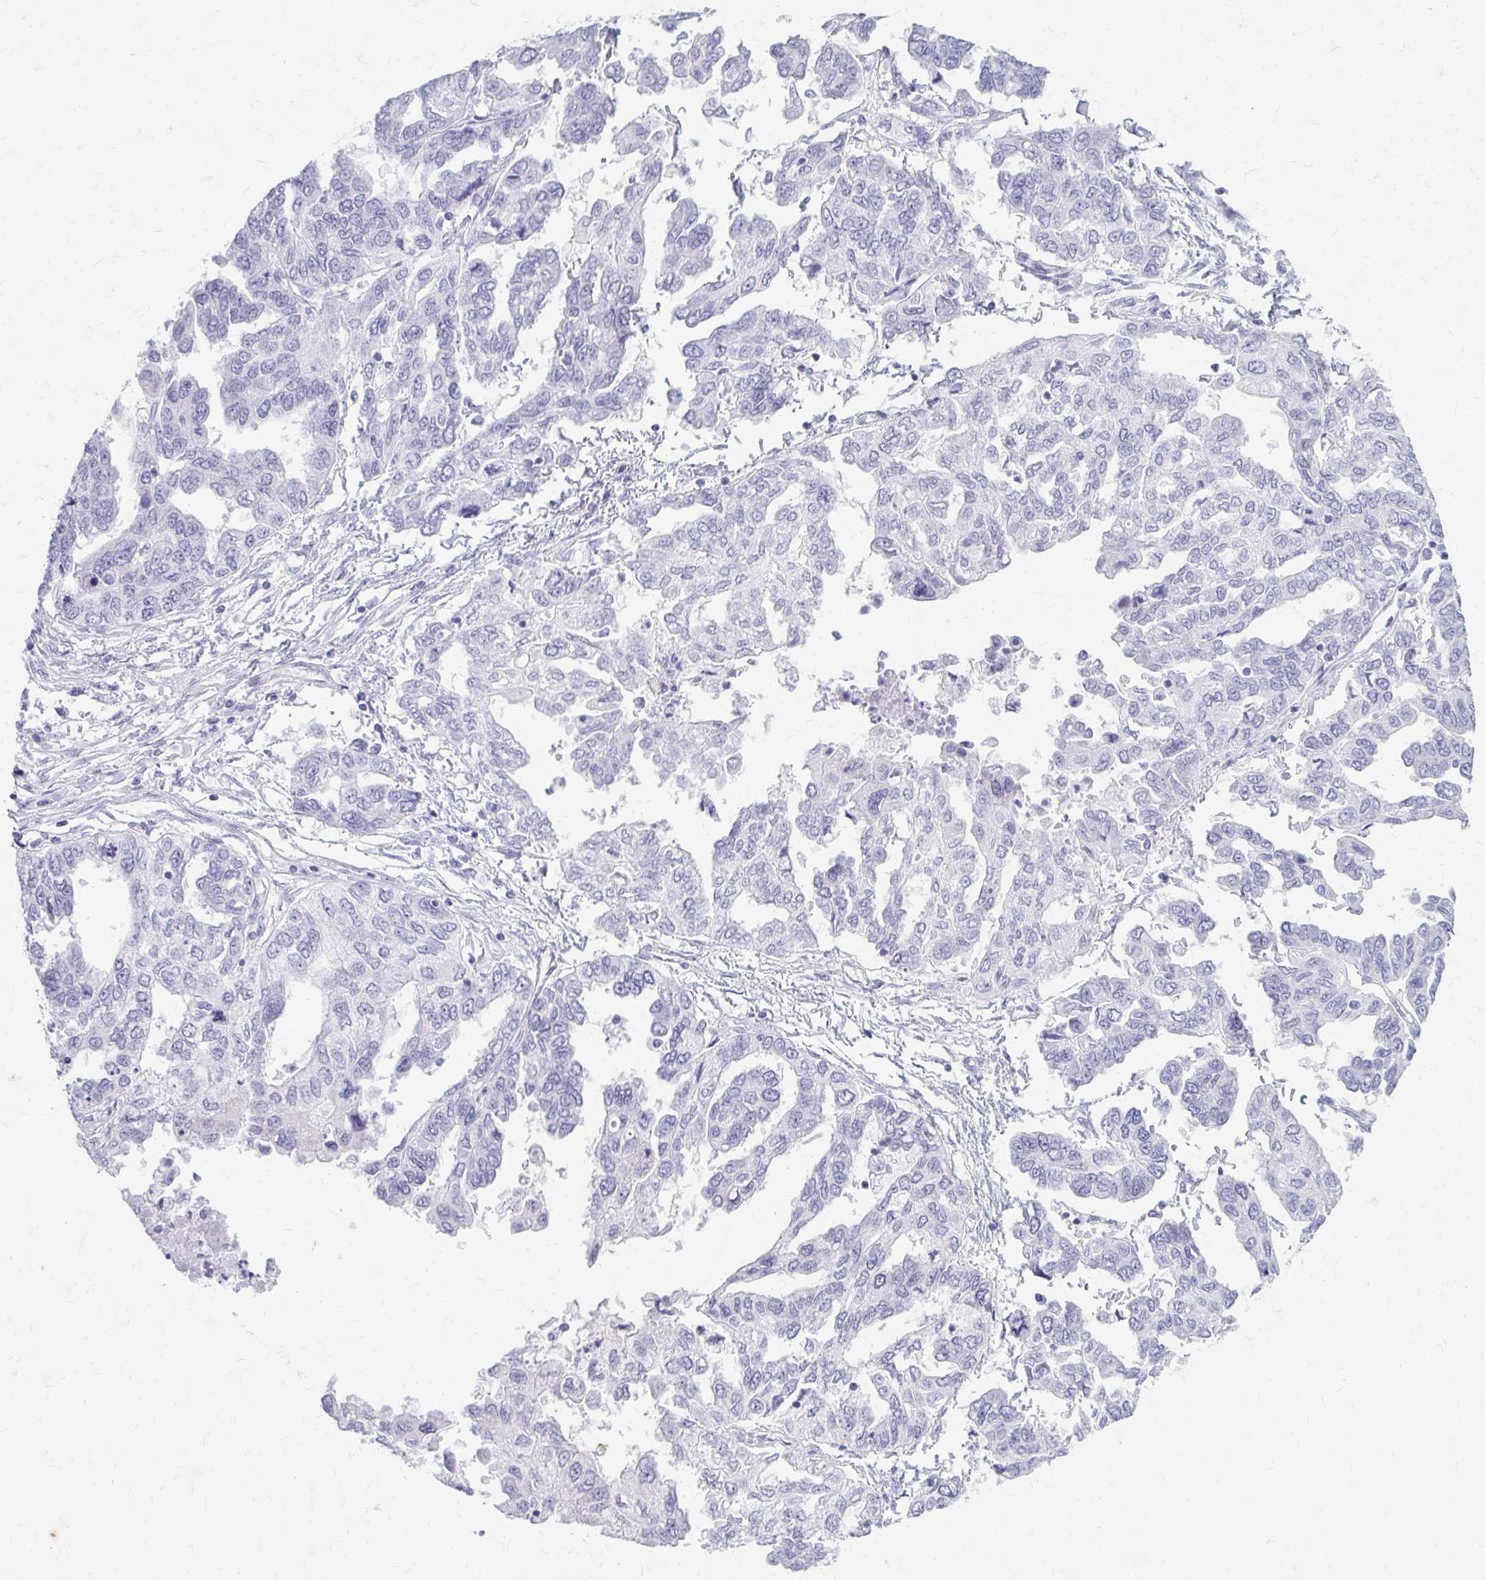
{"staining": {"intensity": "negative", "quantity": "none", "location": "none"}, "tissue": "ovarian cancer", "cell_type": "Tumor cells", "image_type": "cancer", "snomed": [{"axis": "morphology", "description": "Cystadenocarcinoma, serous, NOS"}, {"axis": "topography", "description": "Ovary"}], "caption": "Immunohistochemistry (IHC) image of neoplastic tissue: serous cystadenocarcinoma (ovarian) stained with DAB (3,3'-diaminobenzidine) reveals no significant protein staining in tumor cells.", "gene": "KRT5", "patient": {"sex": "female", "age": 53}}